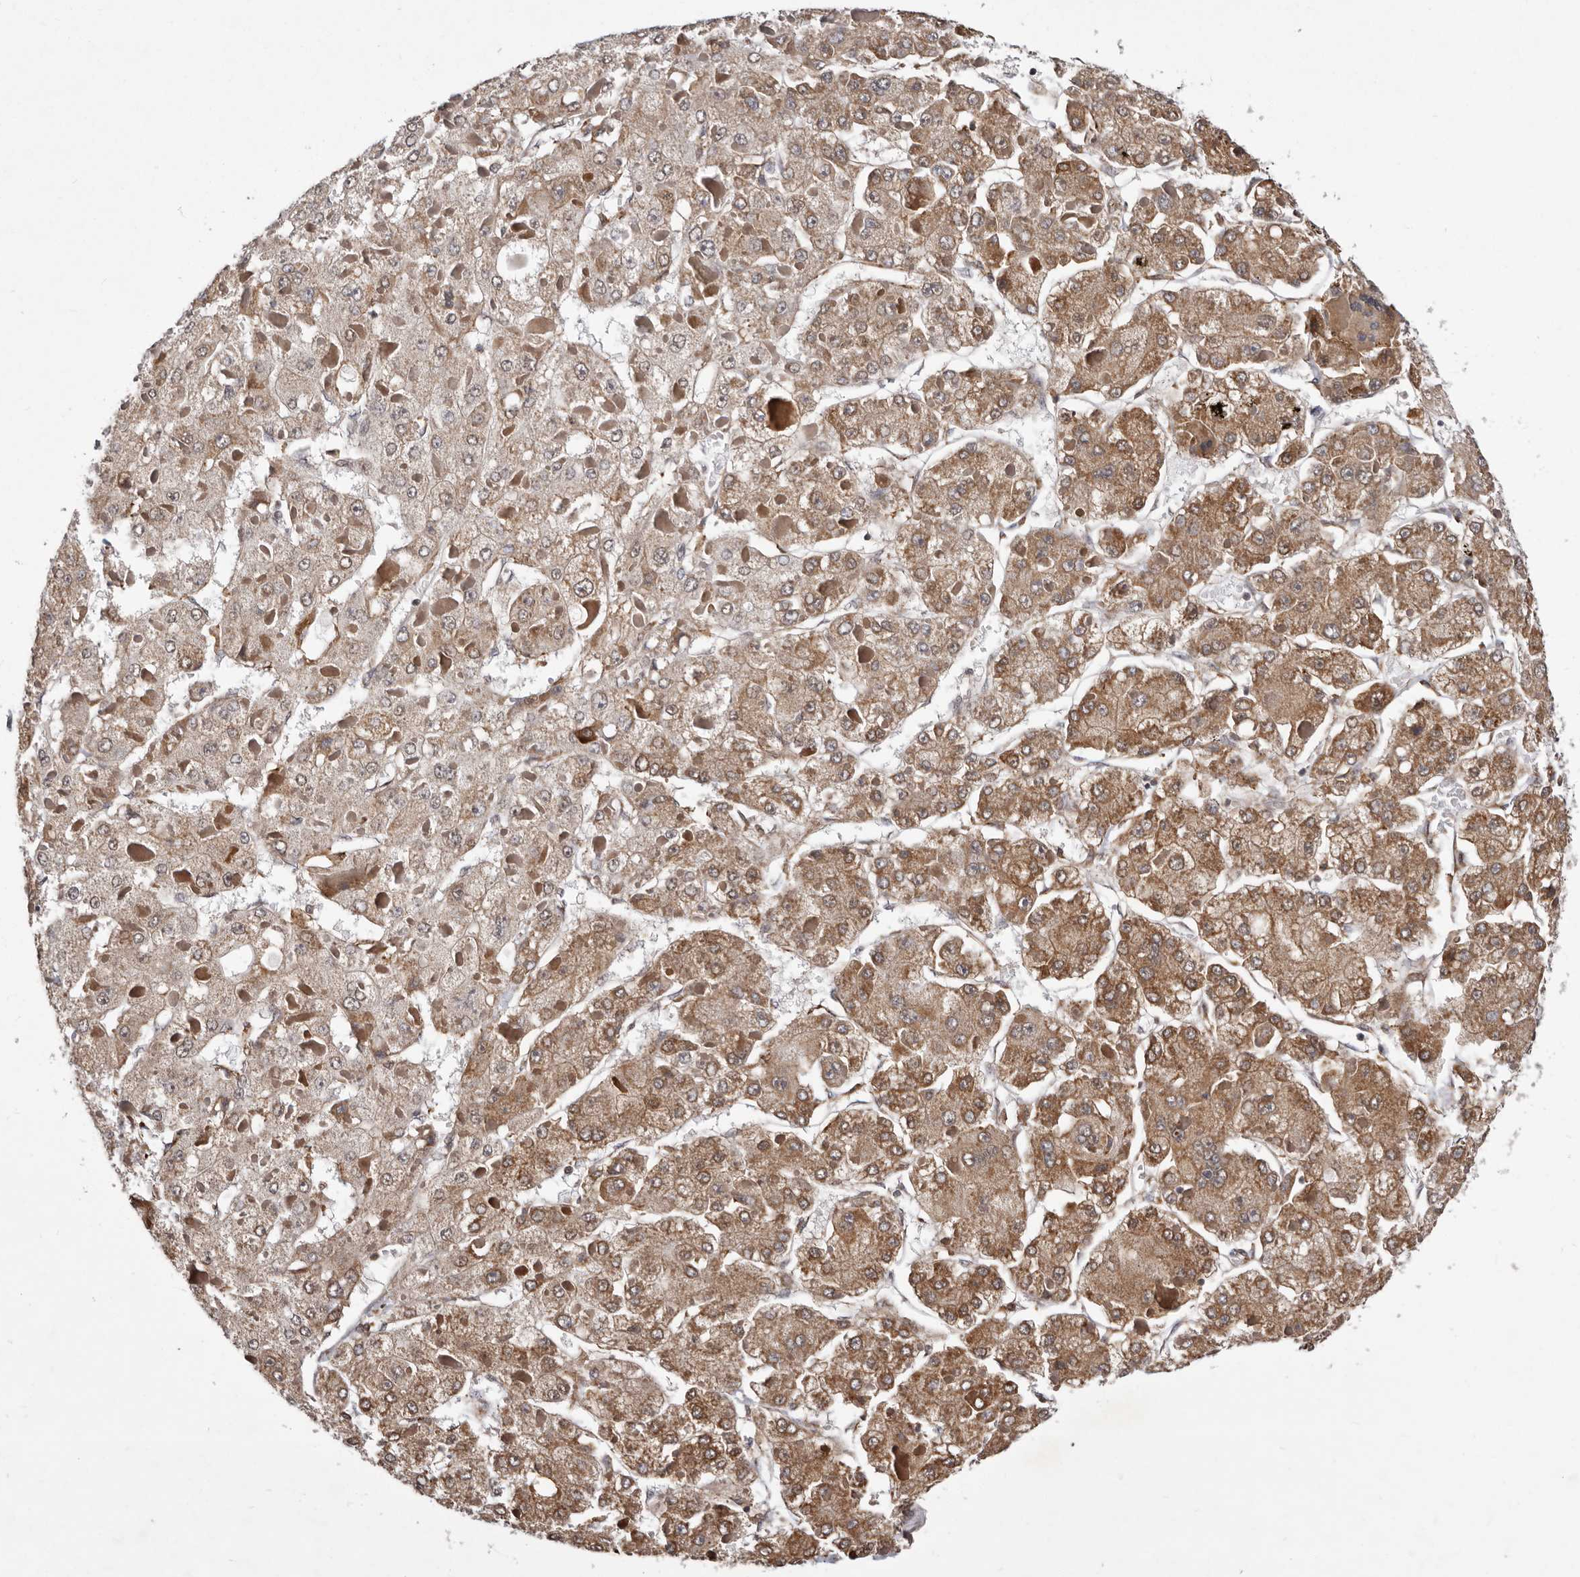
{"staining": {"intensity": "moderate", "quantity": ">75%", "location": "cytoplasmic/membranous"}, "tissue": "liver cancer", "cell_type": "Tumor cells", "image_type": "cancer", "snomed": [{"axis": "morphology", "description": "Carcinoma, Hepatocellular, NOS"}, {"axis": "topography", "description": "Liver"}], "caption": "IHC of human hepatocellular carcinoma (liver) reveals medium levels of moderate cytoplasmic/membranous positivity in about >75% of tumor cells. The staining is performed using DAB brown chromogen to label protein expression. The nuclei are counter-stained blue using hematoxylin.", "gene": "RRM2B", "patient": {"sex": "female", "age": 73}}